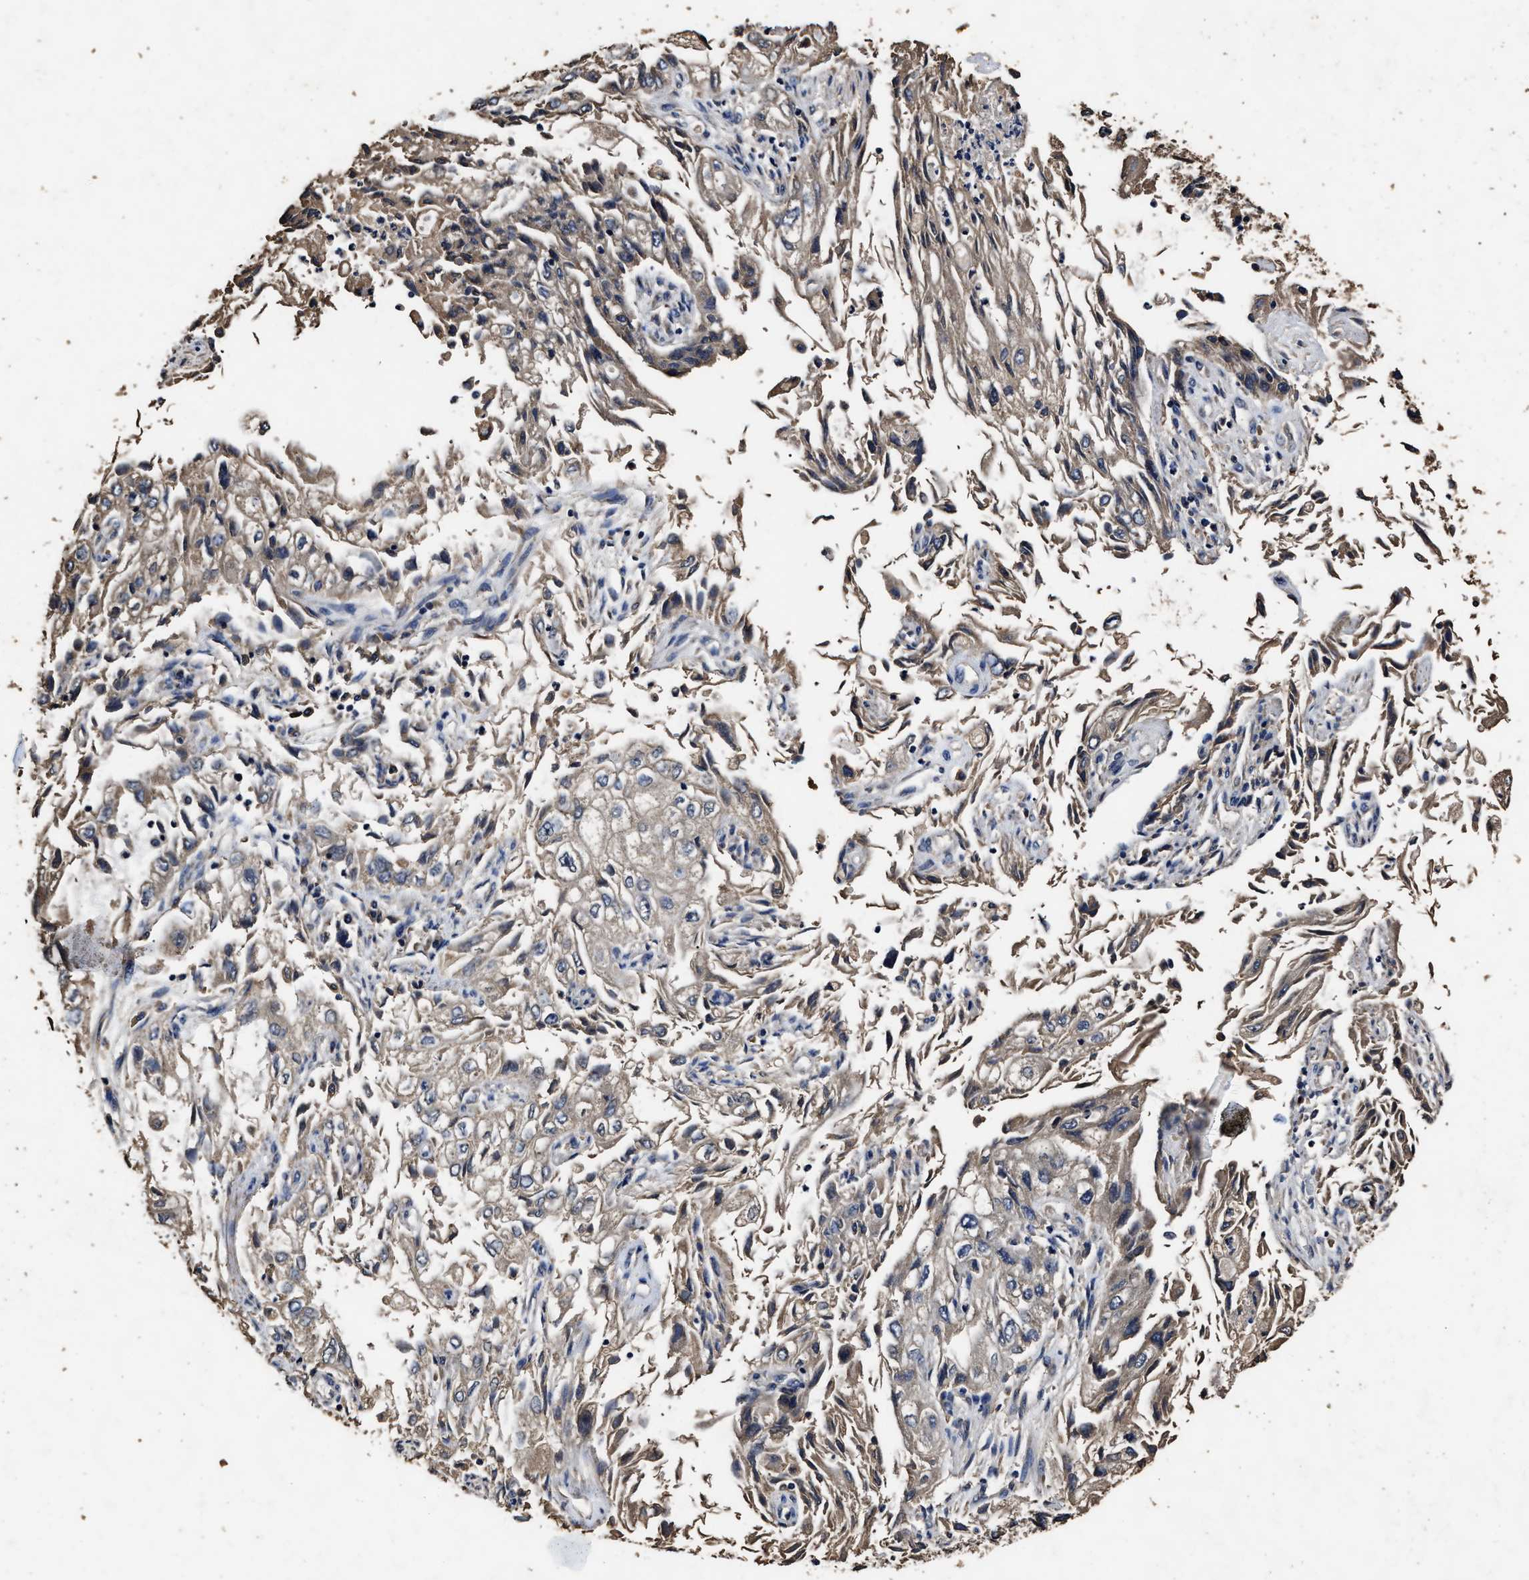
{"staining": {"intensity": "weak", "quantity": ">75%", "location": "cytoplasmic/membranous"}, "tissue": "endometrial cancer", "cell_type": "Tumor cells", "image_type": "cancer", "snomed": [{"axis": "morphology", "description": "Adenocarcinoma, NOS"}, {"axis": "topography", "description": "Endometrium"}], "caption": "Approximately >75% of tumor cells in endometrial cancer exhibit weak cytoplasmic/membranous protein positivity as visualized by brown immunohistochemical staining.", "gene": "PPM1K", "patient": {"sex": "female", "age": 49}}